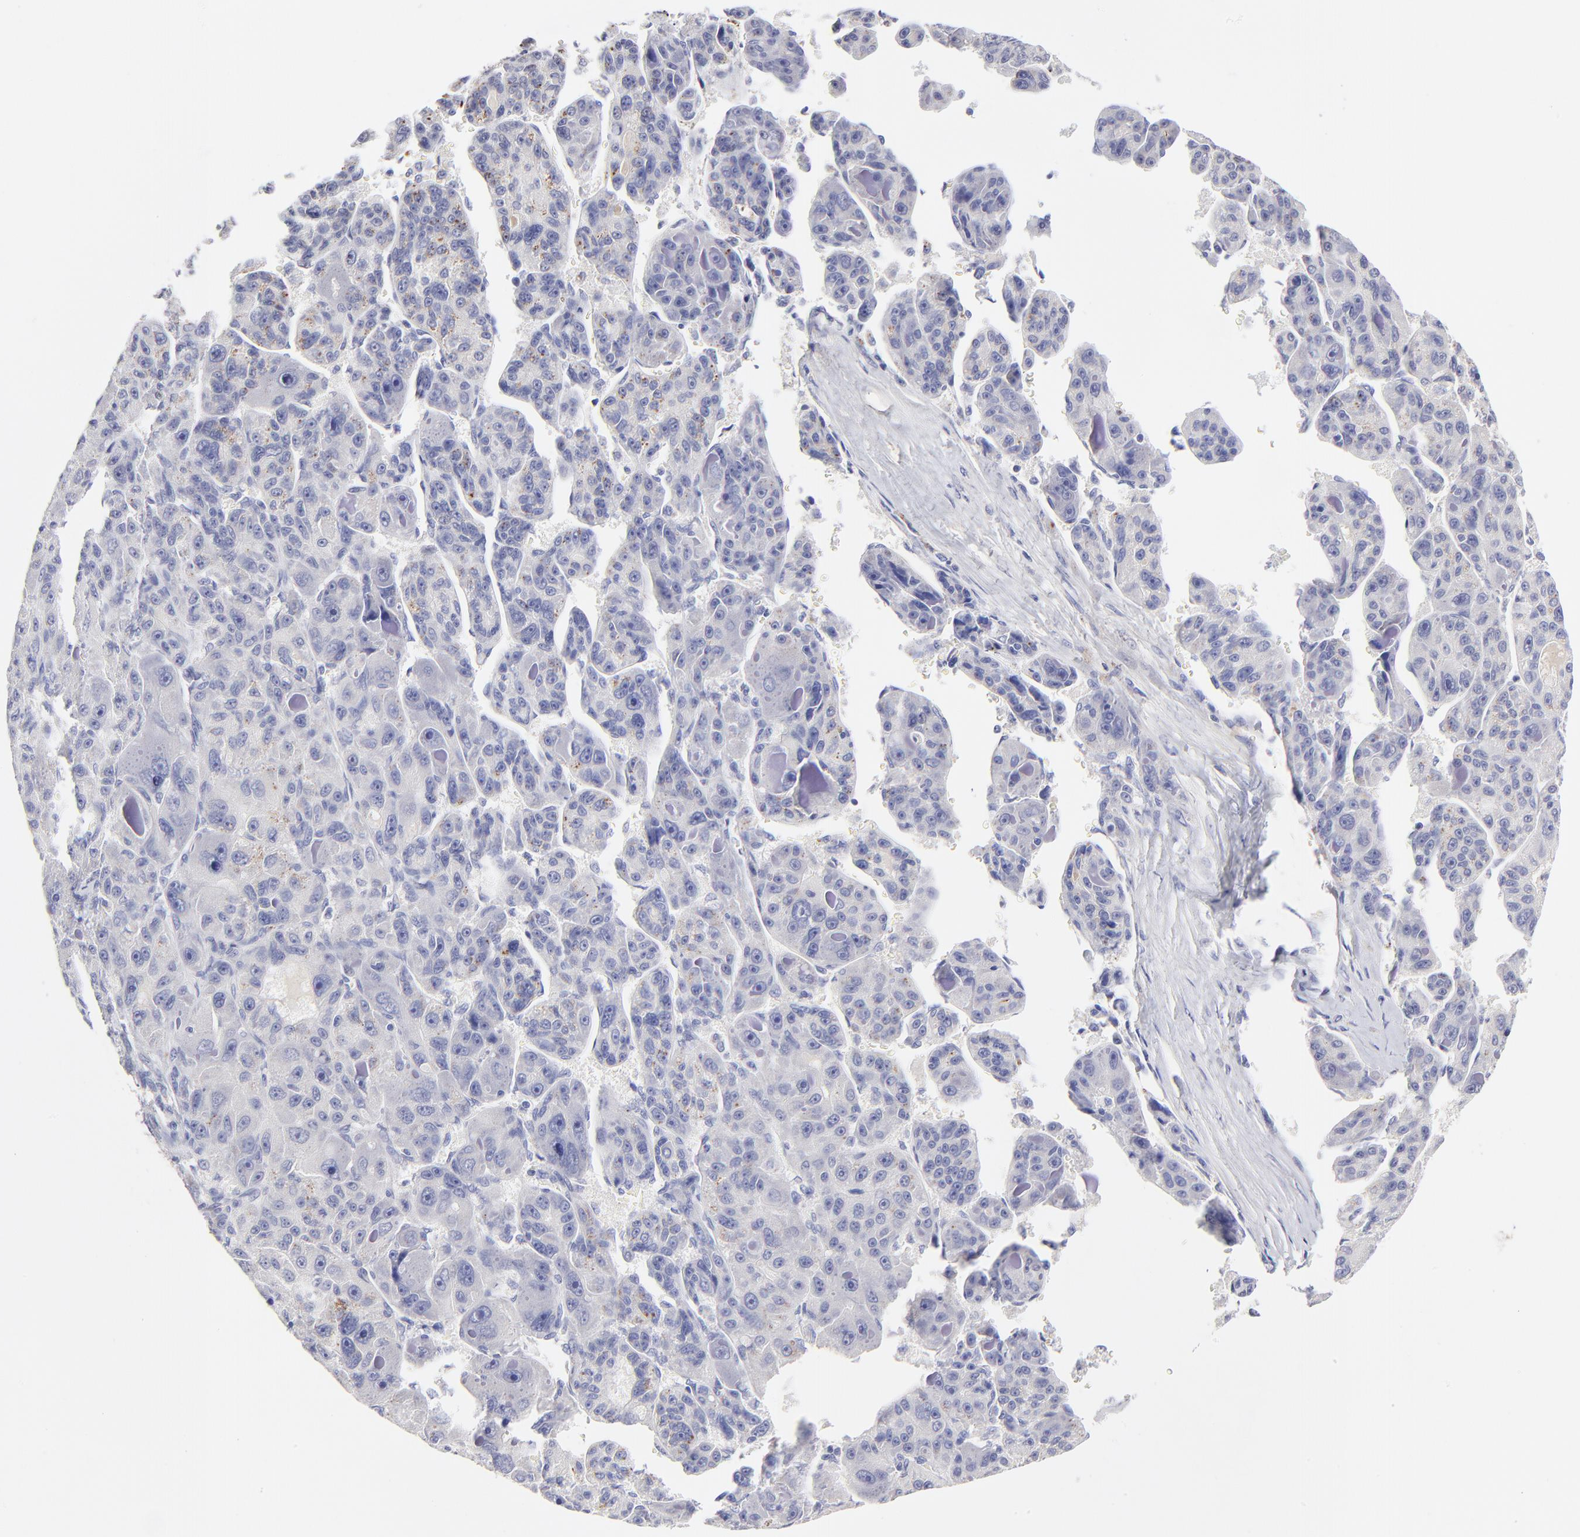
{"staining": {"intensity": "negative", "quantity": "none", "location": "none"}, "tissue": "liver cancer", "cell_type": "Tumor cells", "image_type": "cancer", "snomed": [{"axis": "morphology", "description": "Carcinoma, Hepatocellular, NOS"}, {"axis": "topography", "description": "Liver"}], "caption": "A histopathology image of human liver cancer (hepatocellular carcinoma) is negative for staining in tumor cells.", "gene": "BTG2", "patient": {"sex": "male", "age": 76}}